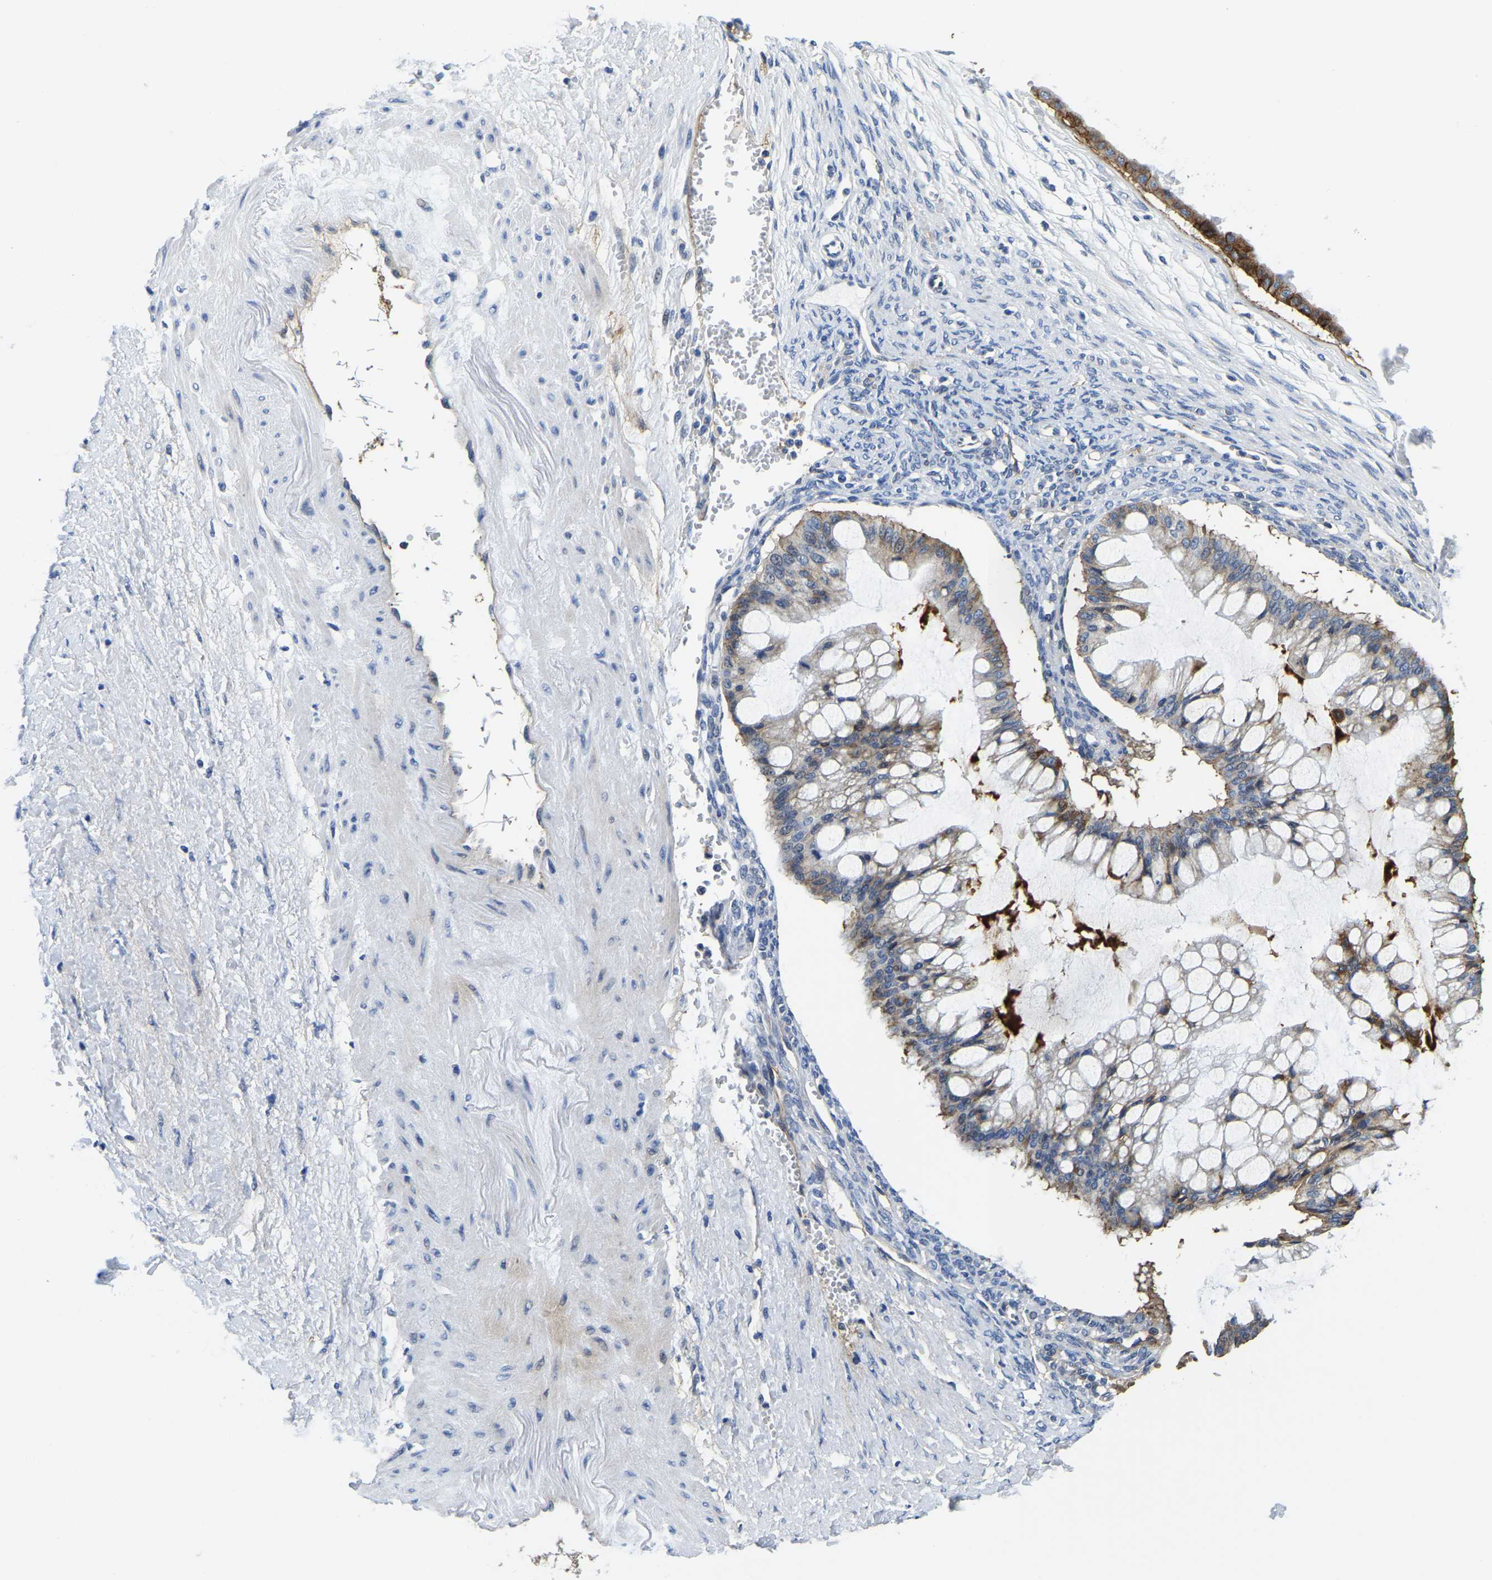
{"staining": {"intensity": "moderate", "quantity": "25%-75%", "location": "cytoplasmic/membranous"}, "tissue": "ovarian cancer", "cell_type": "Tumor cells", "image_type": "cancer", "snomed": [{"axis": "morphology", "description": "Cystadenocarcinoma, mucinous, NOS"}, {"axis": "topography", "description": "Ovary"}], "caption": "An IHC photomicrograph of tumor tissue is shown. Protein staining in brown highlights moderate cytoplasmic/membranous positivity in mucinous cystadenocarcinoma (ovarian) within tumor cells.", "gene": "ITGA2", "patient": {"sex": "female", "age": 73}}